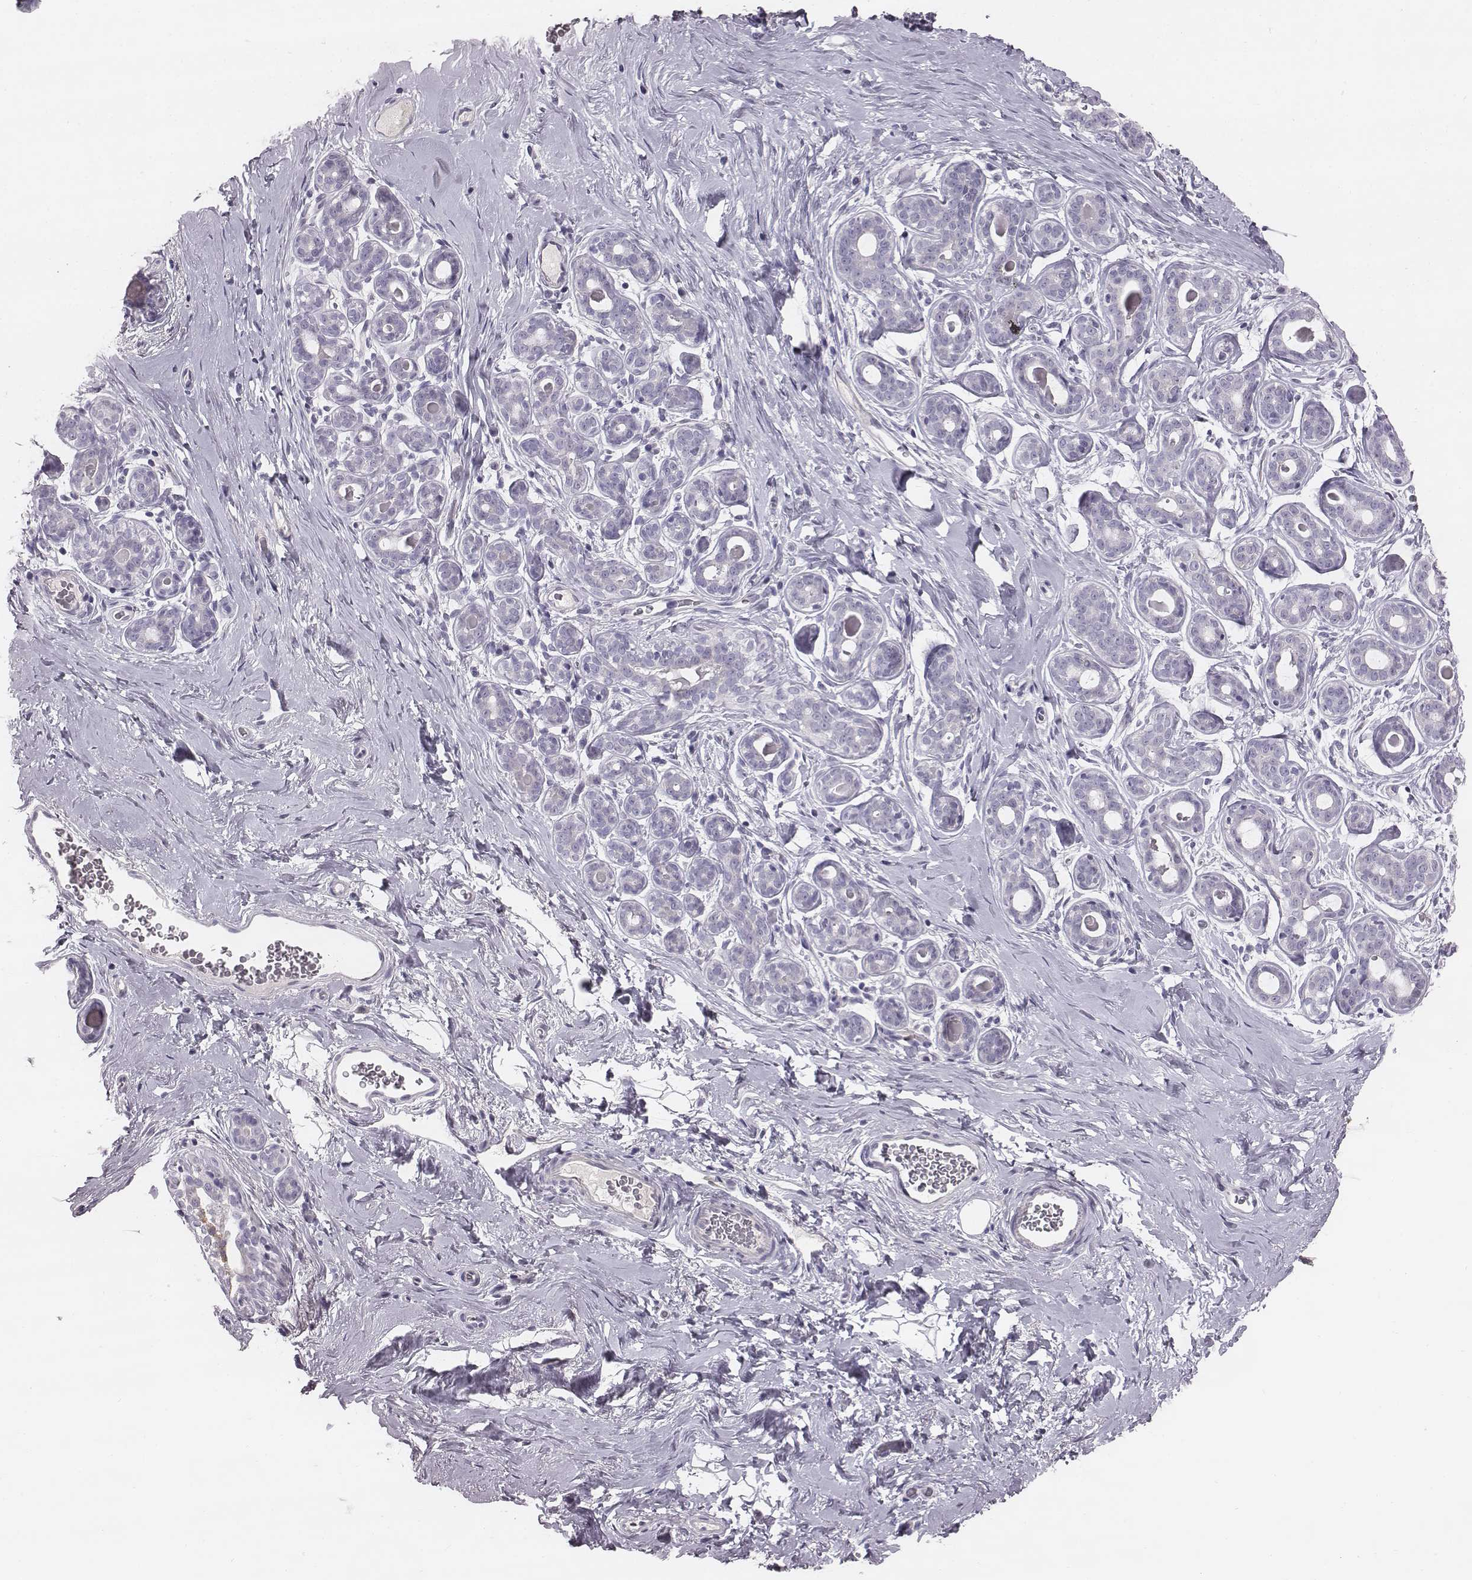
{"staining": {"intensity": "negative", "quantity": "none", "location": "none"}, "tissue": "breast", "cell_type": "Adipocytes", "image_type": "normal", "snomed": [{"axis": "morphology", "description": "Normal tissue, NOS"}, {"axis": "topography", "description": "Skin"}, {"axis": "topography", "description": "Breast"}], "caption": "Photomicrograph shows no protein expression in adipocytes of unremarkable breast.", "gene": "ENSG00000284762", "patient": {"sex": "female", "age": 43}}